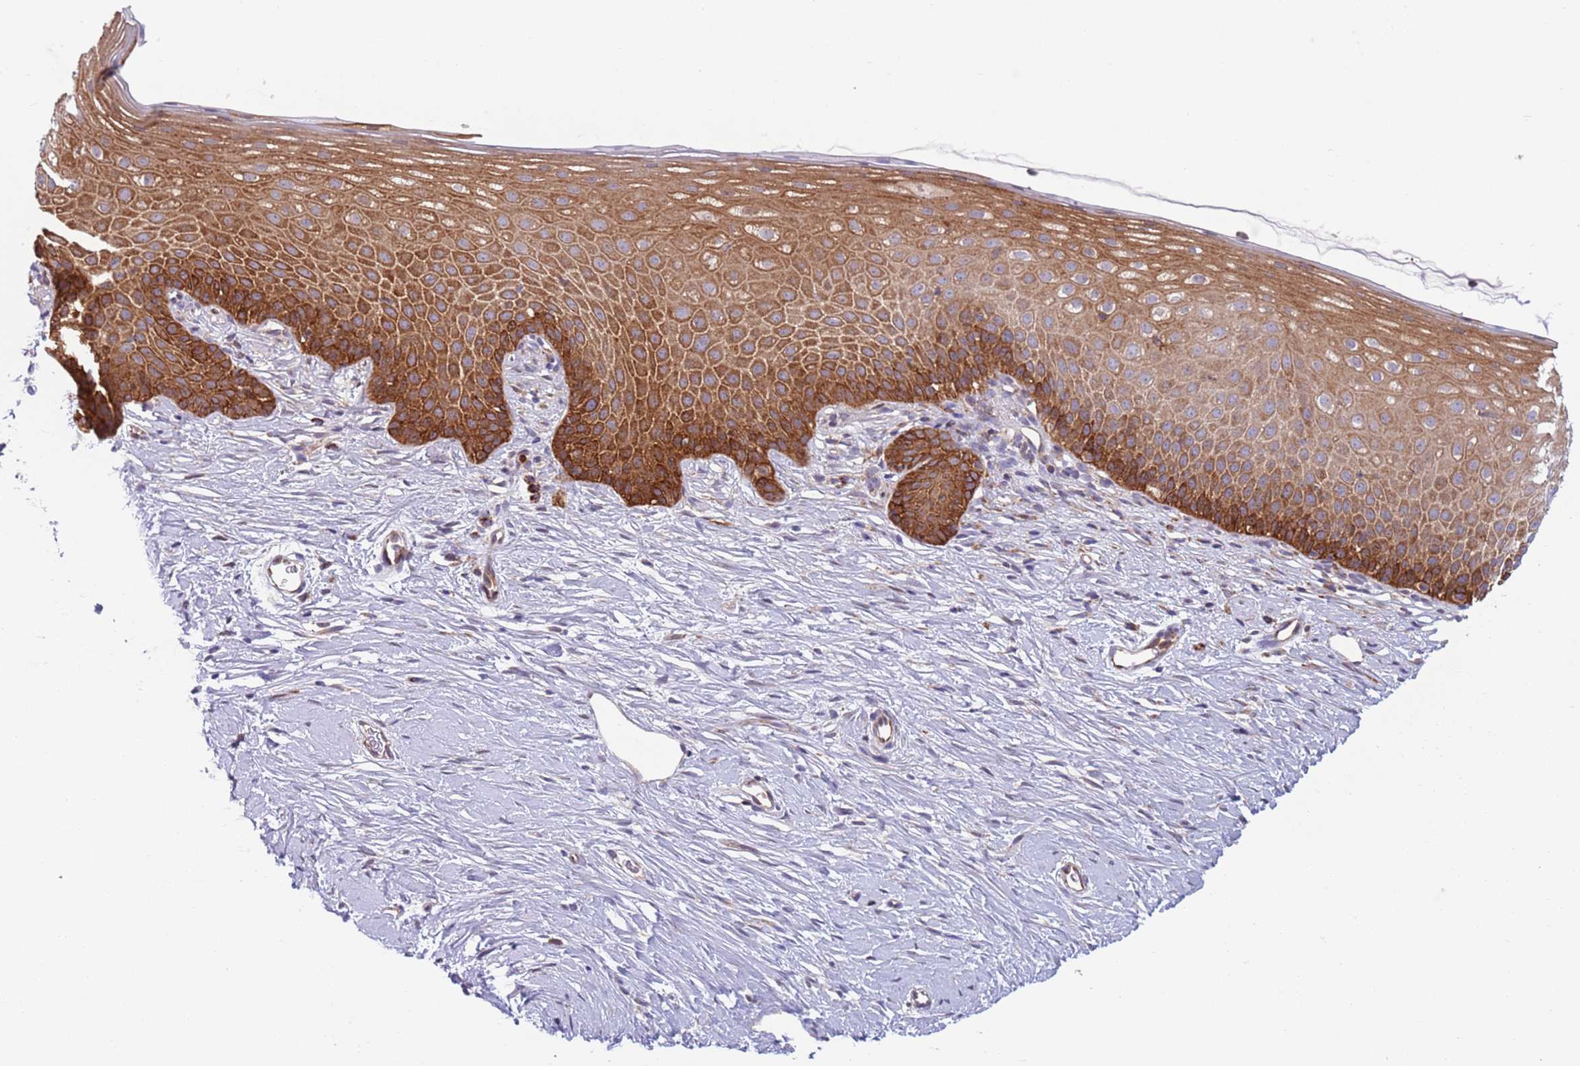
{"staining": {"intensity": "strong", "quantity": ">75%", "location": "cytoplasmic/membranous"}, "tissue": "cervix", "cell_type": "Glandular cells", "image_type": "normal", "snomed": [{"axis": "morphology", "description": "Normal tissue, NOS"}, {"axis": "topography", "description": "Cervix"}], "caption": "Benign cervix demonstrates strong cytoplasmic/membranous positivity in approximately >75% of glandular cells Using DAB (3,3'-diaminobenzidine) (brown) and hematoxylin (blue) stains, captured at high magnification using brightfield microscopy..", "gene": "ZMYM5", "patient": {"sex": "female", "age": 57}}